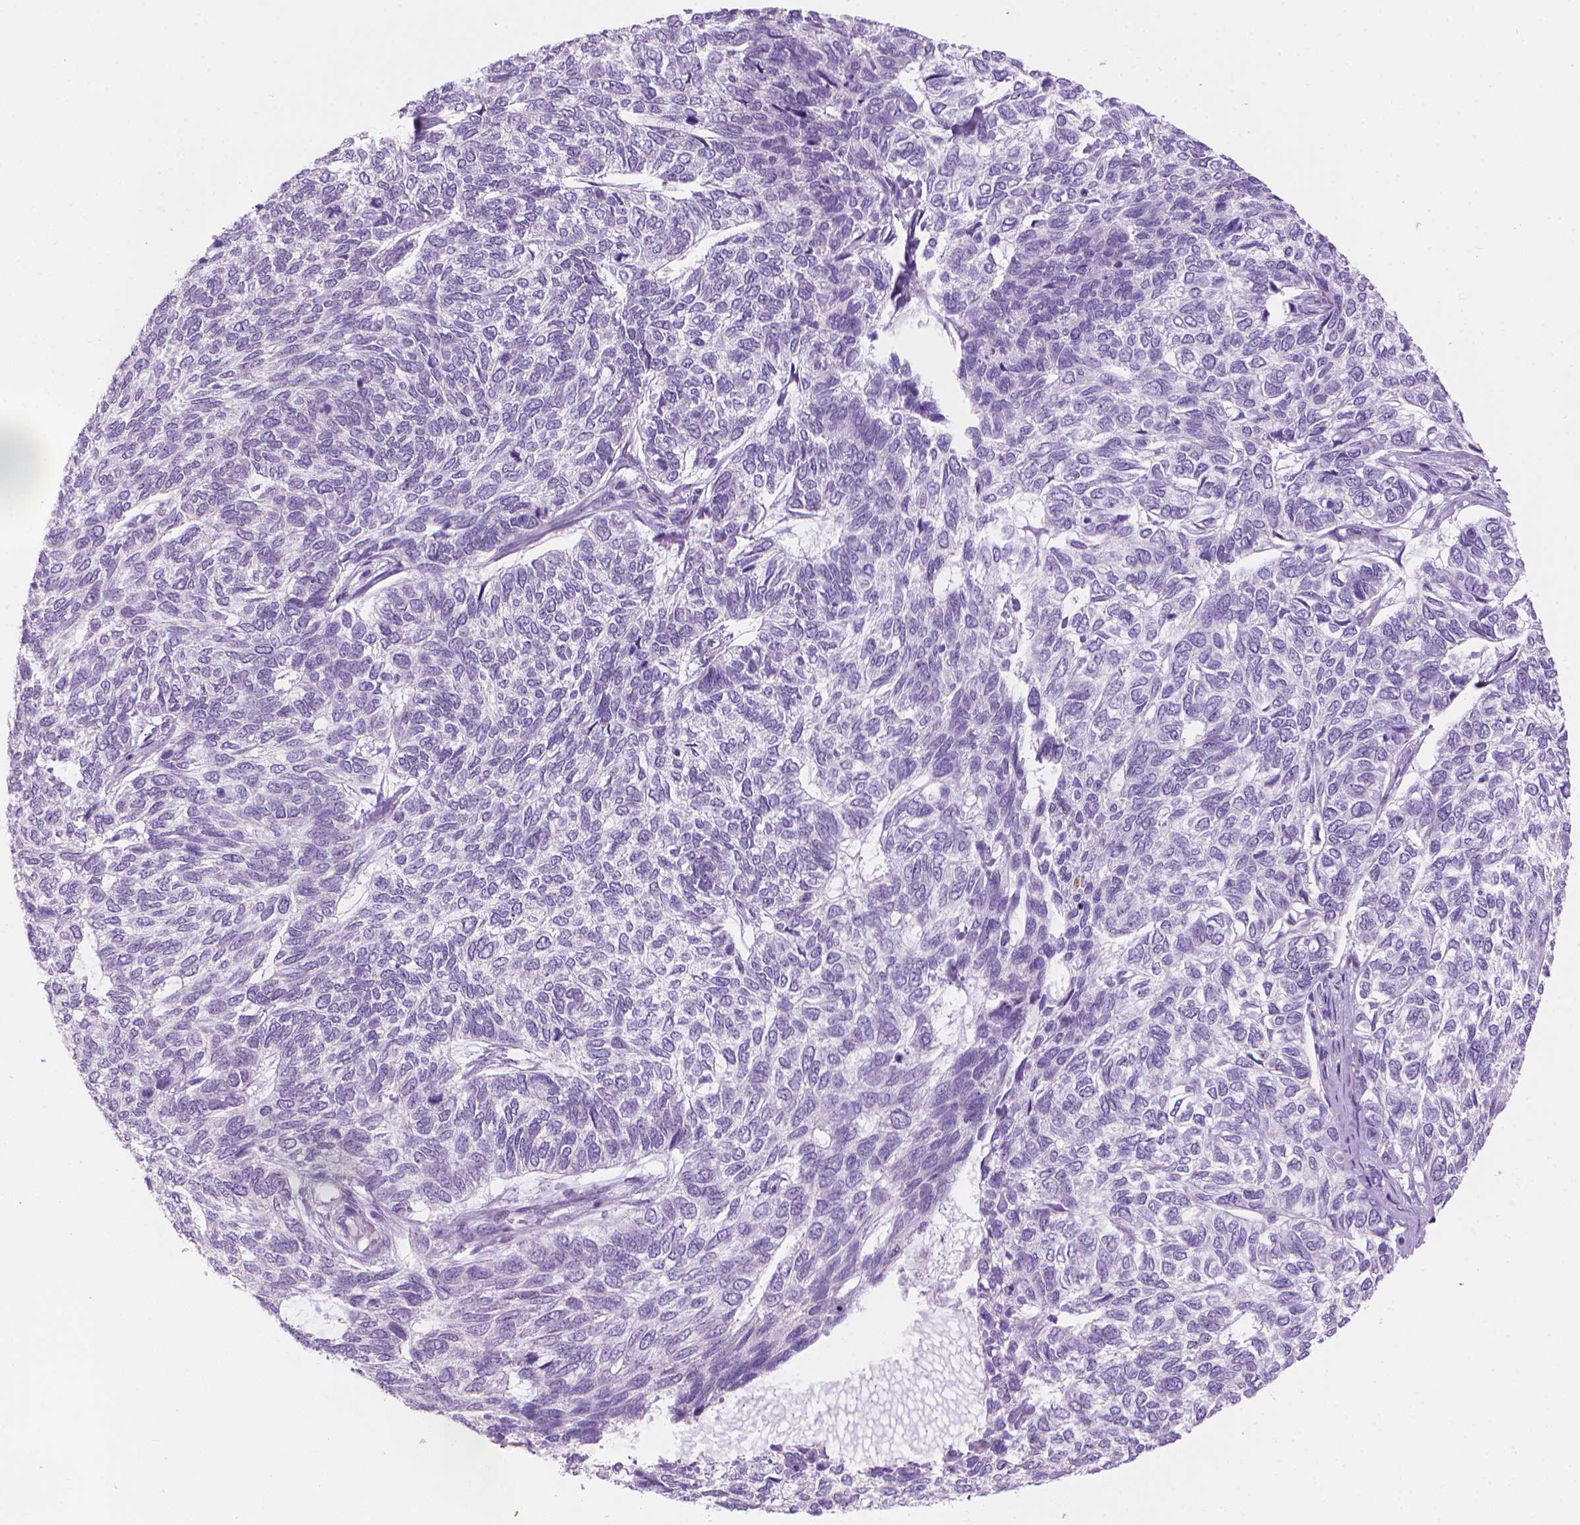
{"staining": {"intensity": "negative", "quantity": "none", "location": "none"}, "tissue": "skin cancer", "cell_type": "Tumor cells", "image_type": "cancer", "snomed": [{"axis": "morphology", "description": "Basal cell carcinoma"}, {"axis": "topography", "description": "Skin"}], "caption": "Tumor cells are negative for protein expression in human skin cancer. Brightfield microscopy of IHC stained with DAB (3,3'-diaminobenzidine) (brown) and hematoxylin (blue), captured at high magnification.", "gene": "TTC29", "patient": {"sex": "female", "age": 65}}